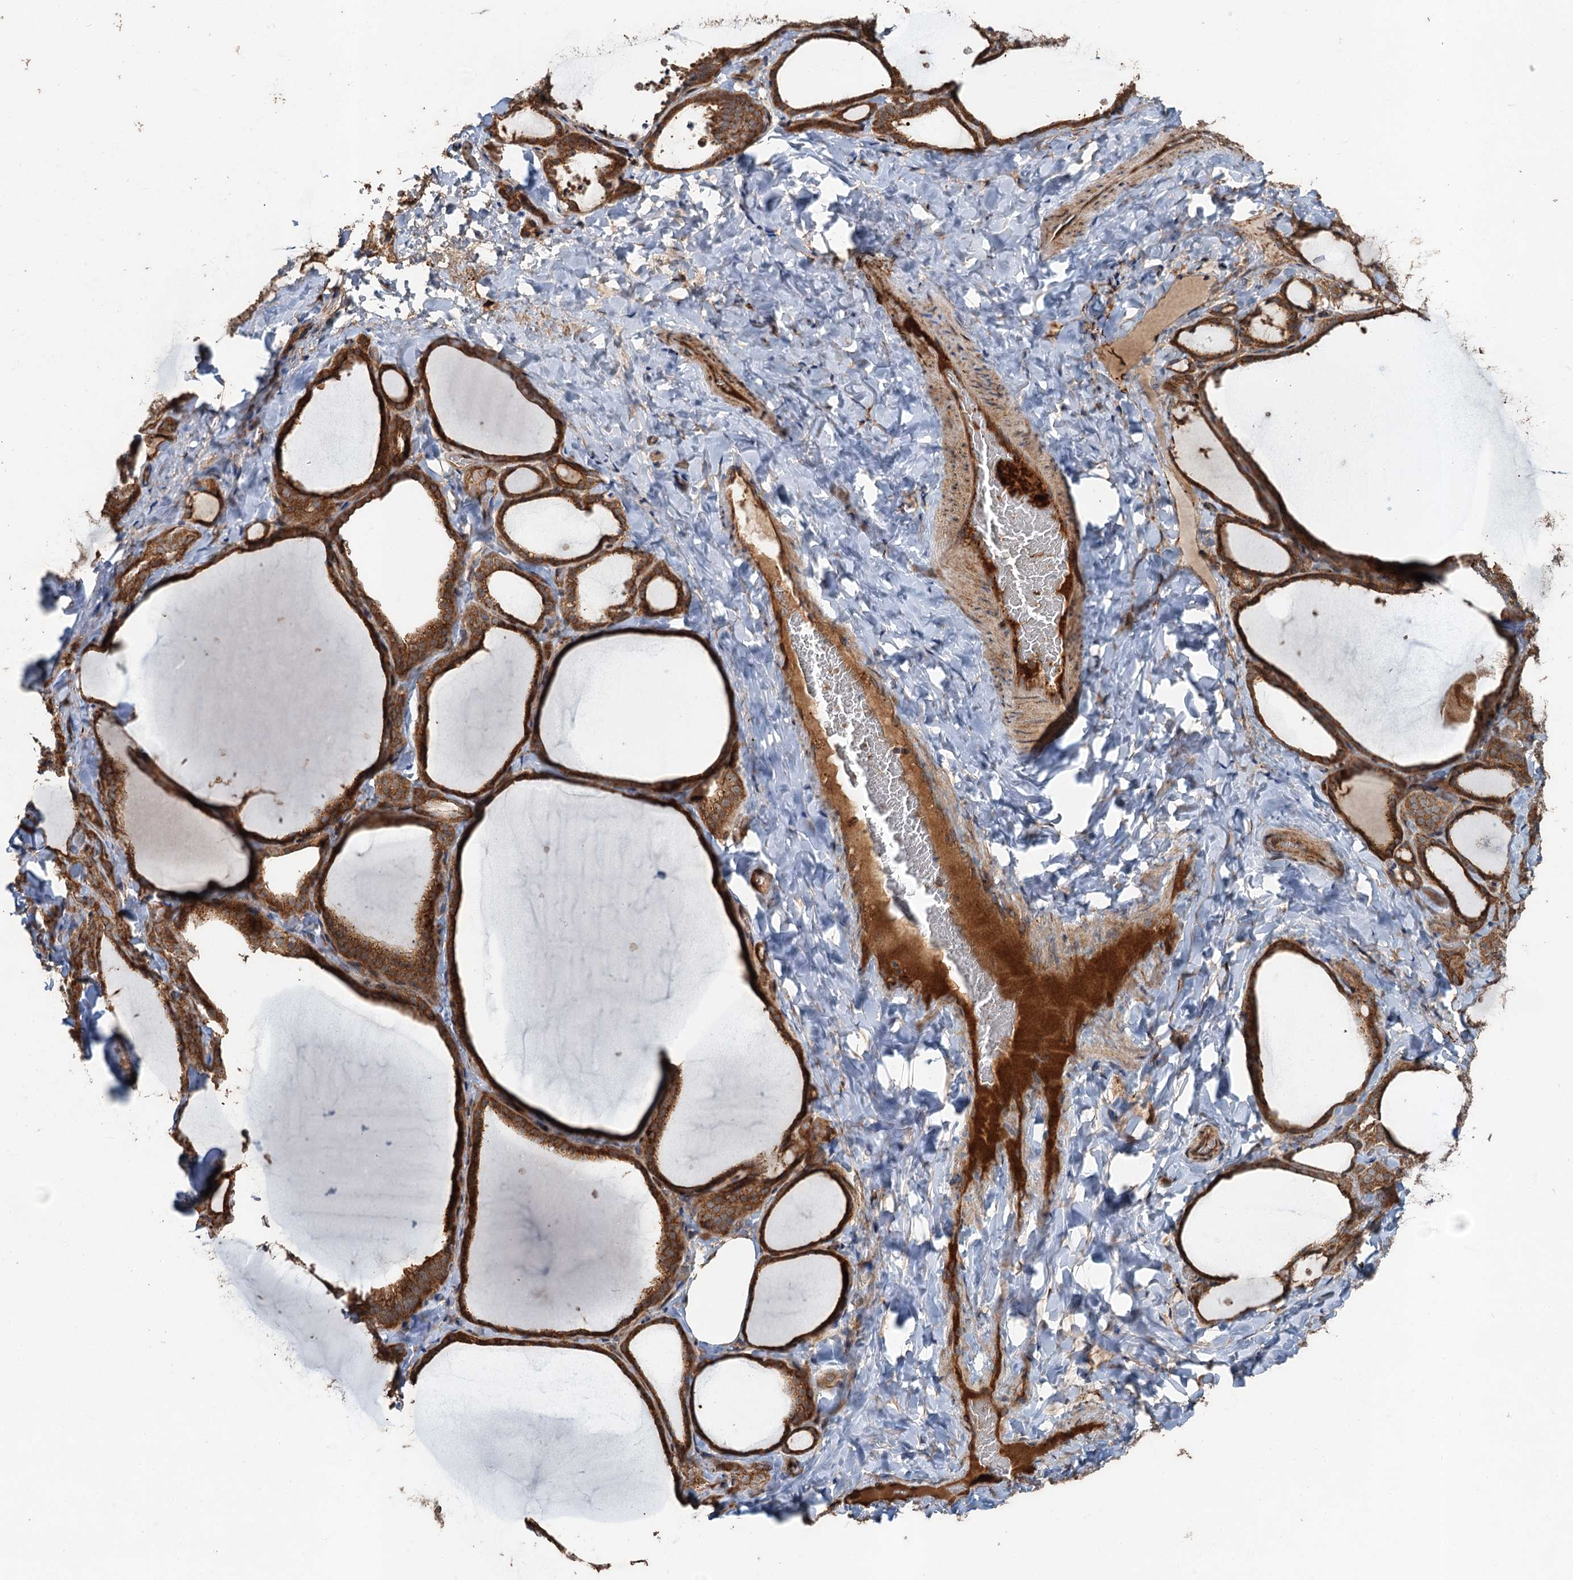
{"staining": {"intensity": "strong", "quantity": ">75%", "location": "cytoplasmic/membranous"}, "tissue": "thyroid gland", "cell_type": "Glandular cells", "image_type": "normal", "snomed": [{"axis": "morphology", "description": "Normal tissue, NOS"}, {"axis": "topography", "description": "Thyroid gland"}], "caption": "This micrograph displays immunohistochemistry staining of benign human thyroid gland, with high strong cytoplasmic/membranous expression in about >75% of glandular cells.", "gene": "DEXI", "patient": {"sex": "female", "age": 22}}